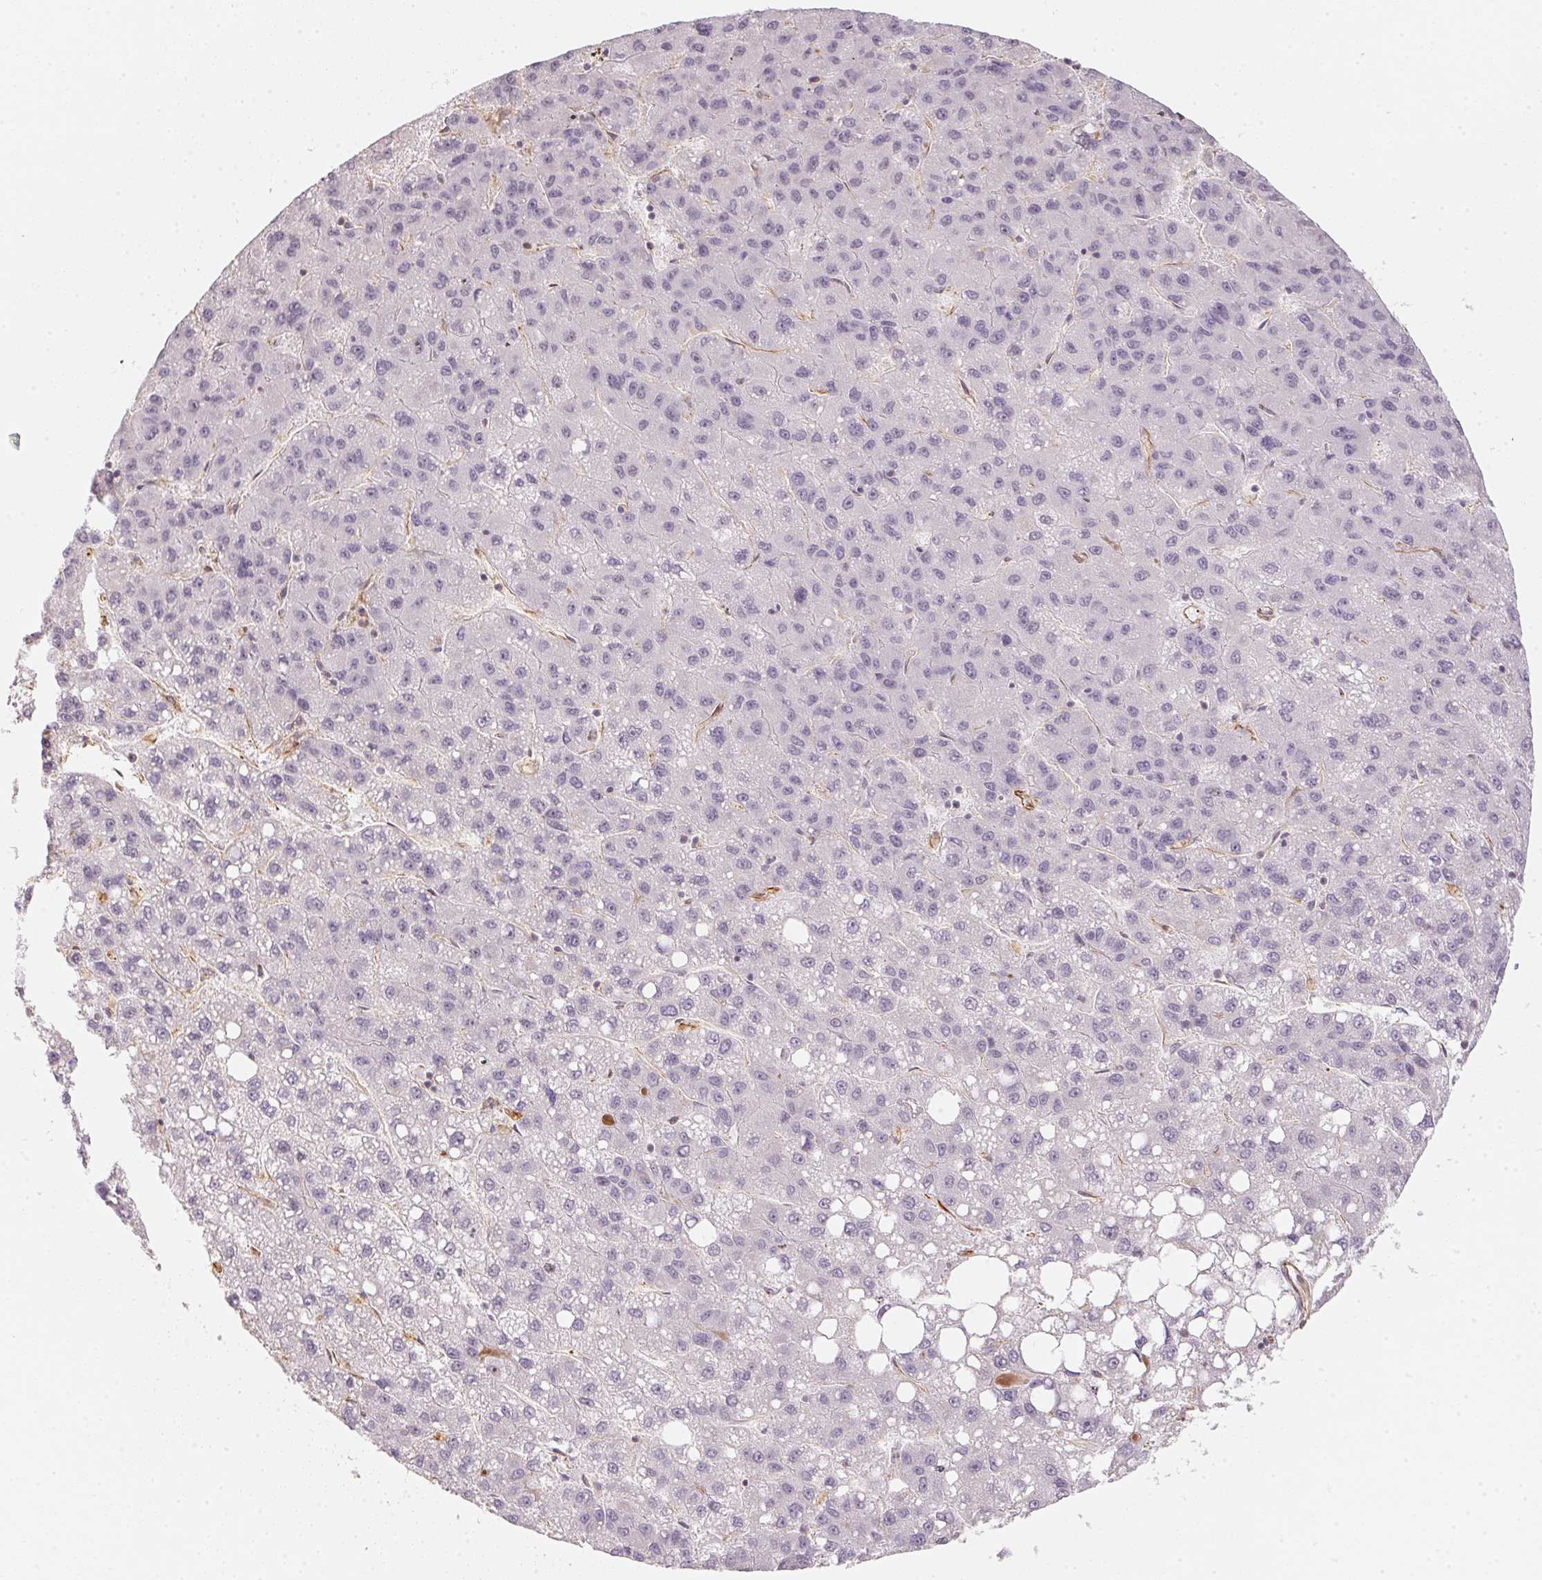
{"staining": {"intensity": "negative", "quantity": "none", "location": "none"}, "tissue": "liver cancer", "cell_type": "Tumor cells", "image_type": "cancer", "snomed": [{"axis": "morphology", "description": "Carcinoma, Hepatocellular, NOS"}, {"axis": "topography", "description": "Liver"}], "caption": "Tumor cells show no significant protein staining in liver hepatocellular carcinoma.", "gene": "FOXR2", "patient": {"sex": "female", "age": 82}}